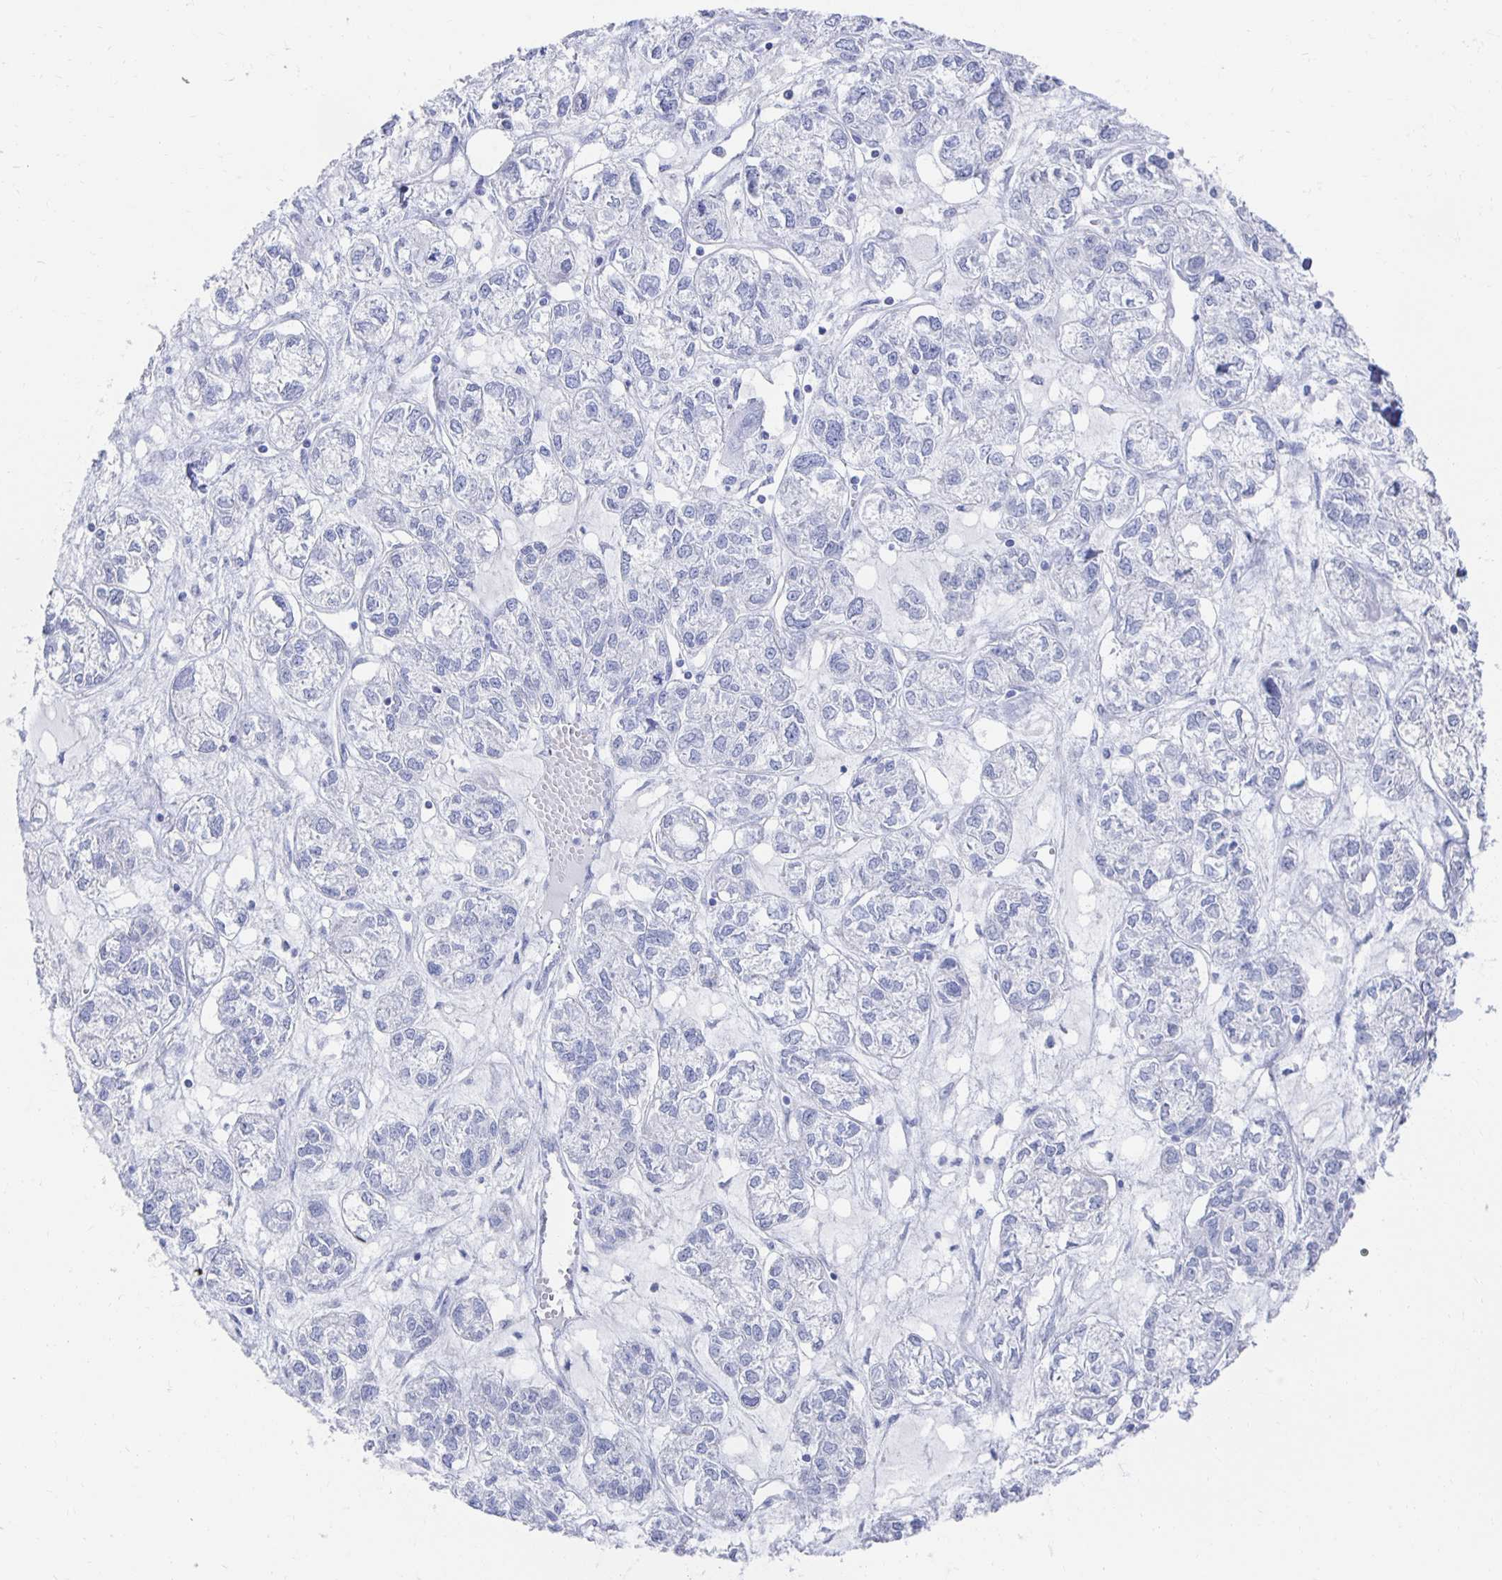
{"staining": {"intensity": "negative", "quantity": "none", "location": "none"}, "tissue": "ovarian cancer", "cell_type": "Tumor cells", "image_type": "cancer", "snomed": [{"axis": "morphology", "description": "Carcinoma, endometroid"}, {"axis": "topography", "description": "Ovary"}], "caption": "The micrograph shows no significant positivity in tumor cells of ovarian endometroid carcinoma.", "gene": "PRDM7", "patient": {"sex": "female", "age": 64}}